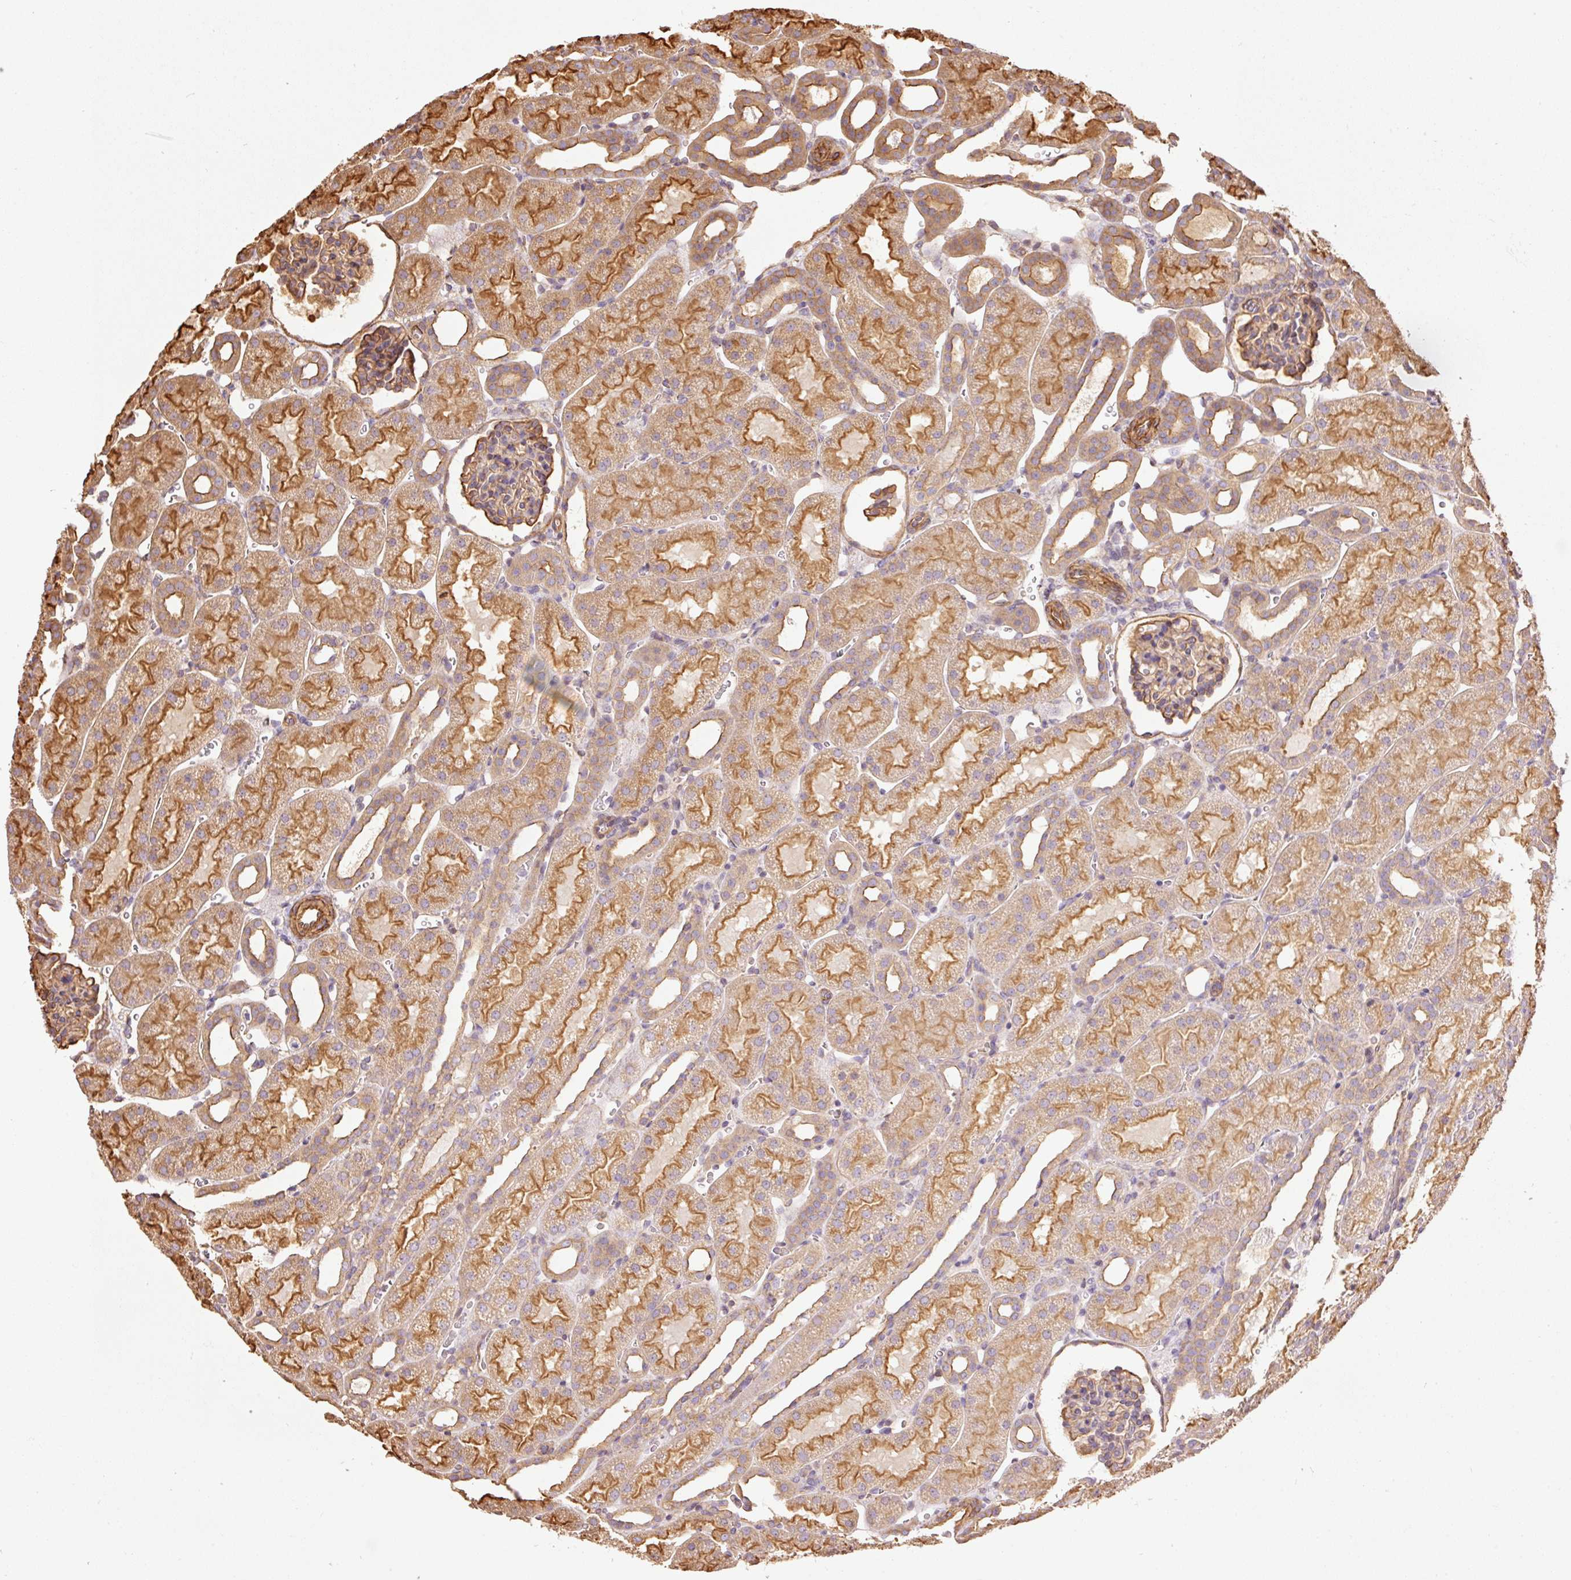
{"staining": {"intensity": "moderate", "quantity": "25%-75%", "location": "cytoplasmic/membranous"}, "tissue": "kidney", "cell_type": "Cells in glomeruli", "image_type": "normal", "snomed": [{"axis": "morphology", "description": "Normal tissue, NOS"}, {"axis": "topography", "description": "Kidney"}], "caption": "Brown immunohistochemical staining in normal human kidney demonstrates moderate cytoplasmic/membranous expression in about 25%-75% of cells in glomeruli.", "gene": "PPP1R1B", "patient": {"sex": "male", "age": 2}}